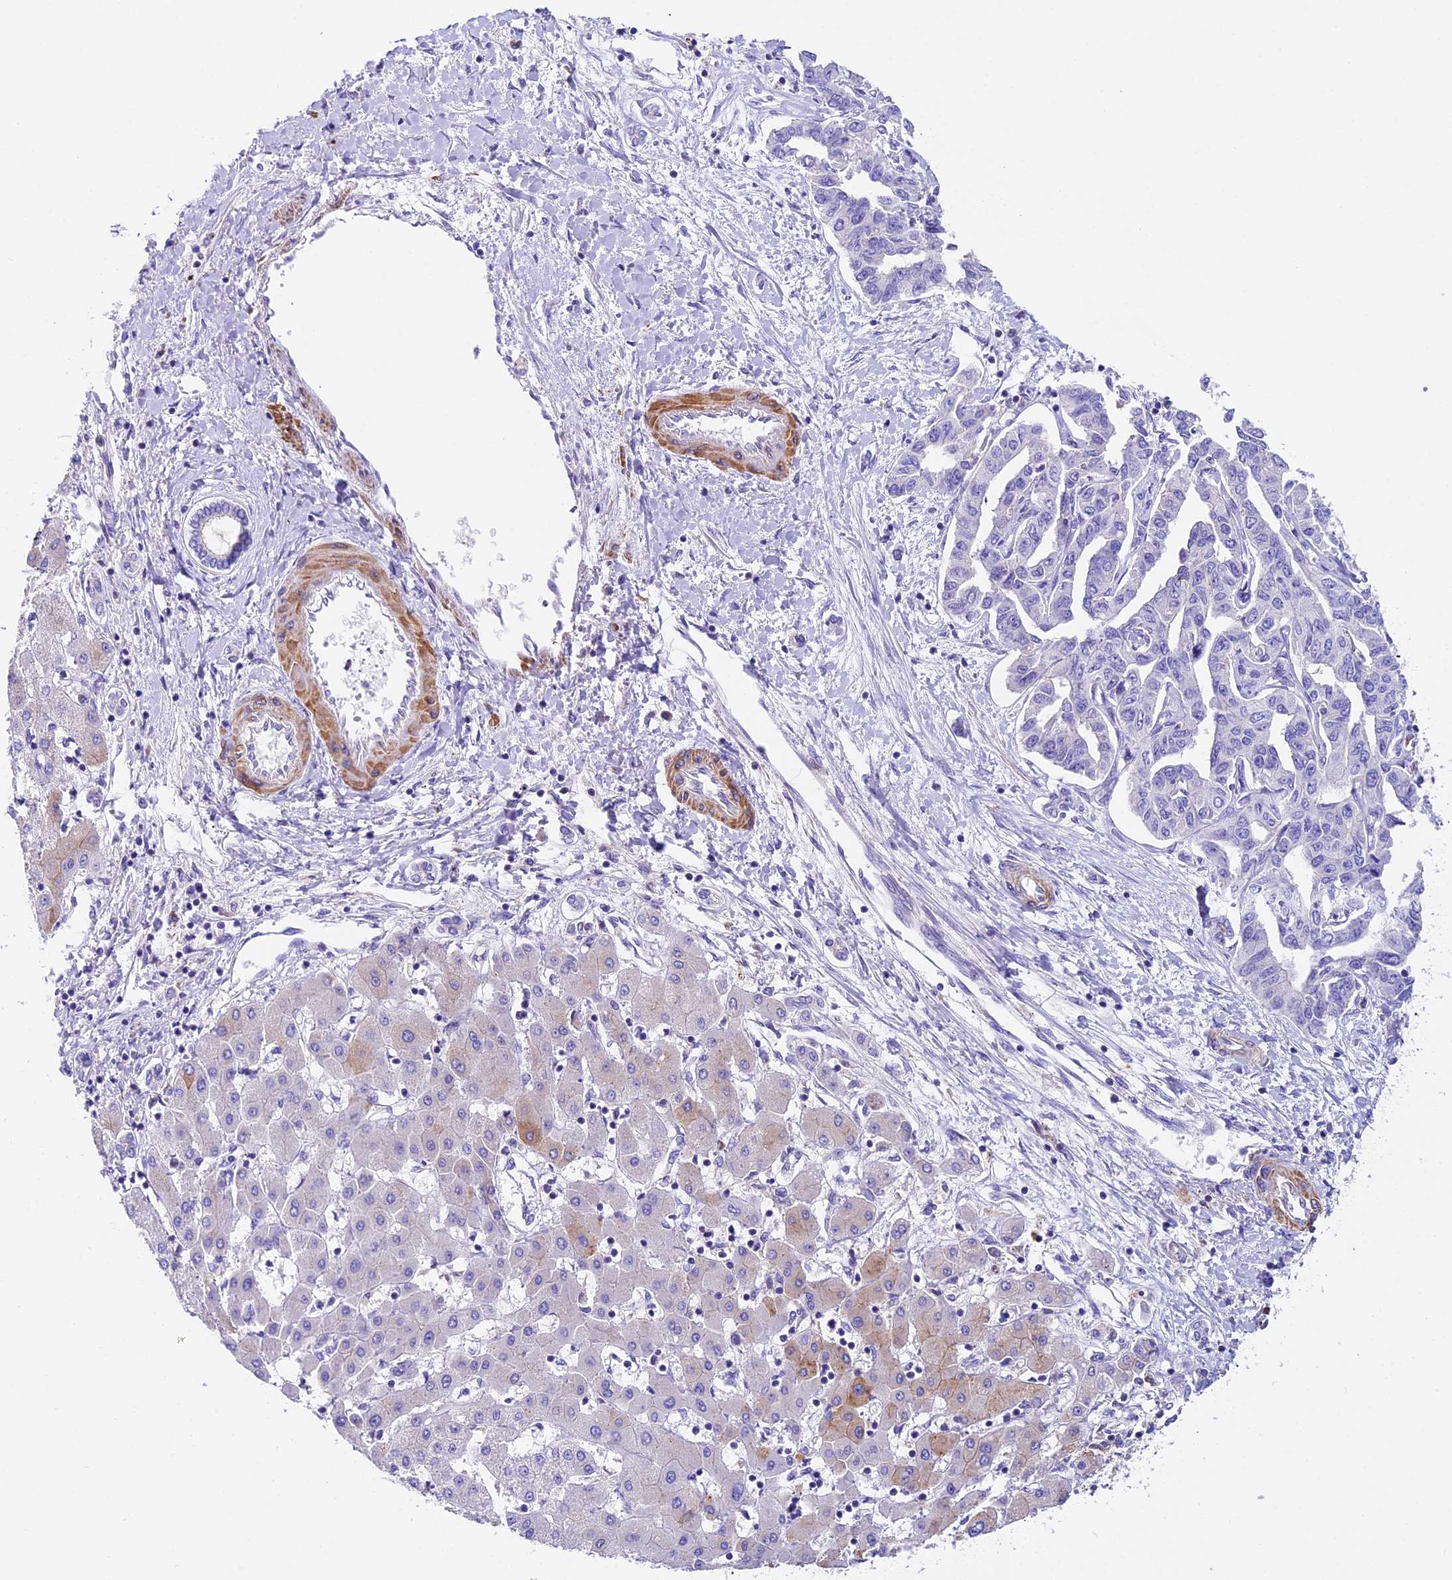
{"staining": {"intensity": "negative", "quantity": "none", "location": "none"}, "tissue": "liver cancer", "cell_type": "Tumor cells", "image_type": "cancer", "snomed": [{"axis": "morphology", "description": "Cholangiocarcinoma"}, {"axis": "topography", "description": "Liver"}], "caption": "Protein analysis of liver cholangiocarcinoma reveals no significant staining in tumor cells.", "gene": "TBC1D1", "patient": {"sex": "male", "age": 59}}